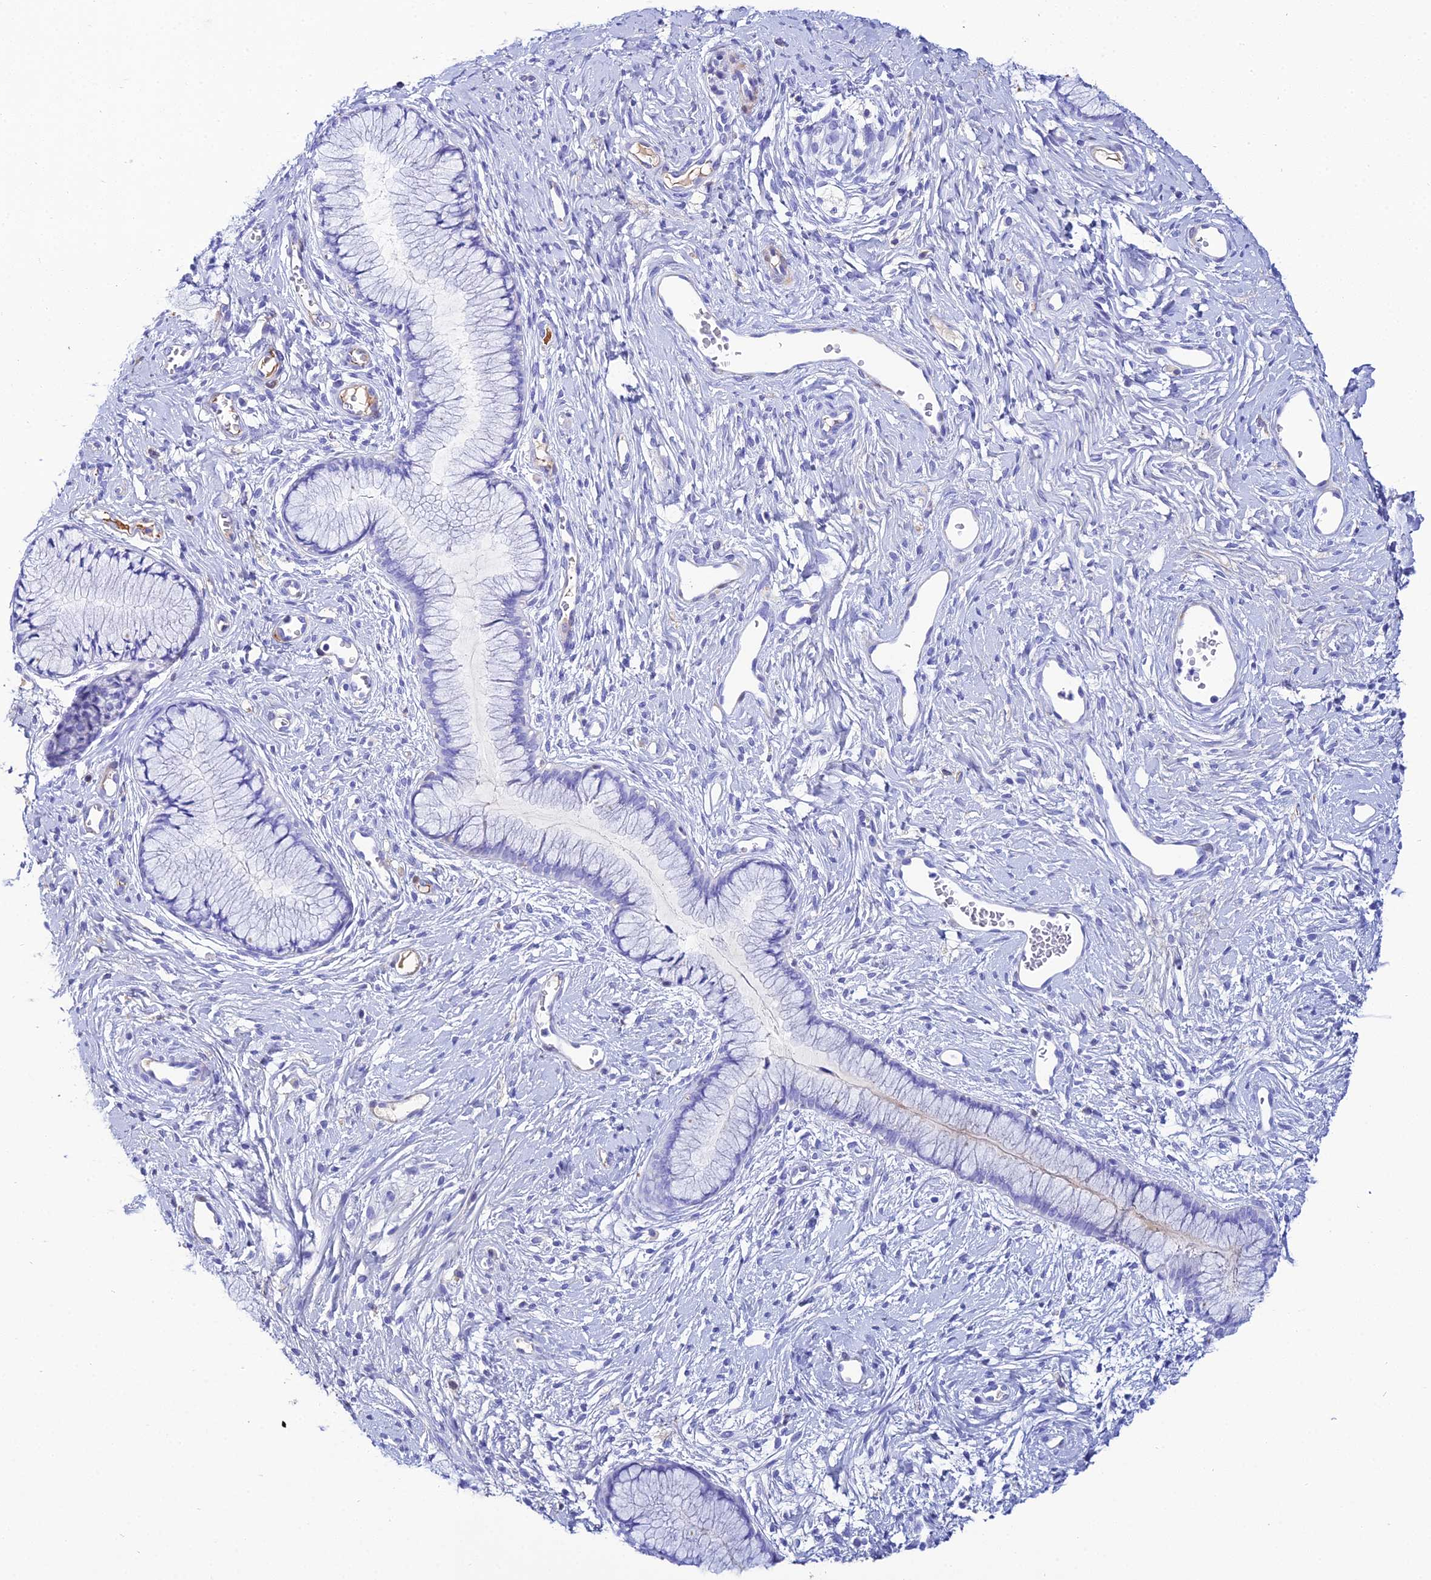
{"staining": {"intensity": "negative", "quantity": "none", "location": "none"}, "tissue": "cervix", "cell_type": "Glandular cells", "image_type": "normal", "snomed": [{"axis": "morphology", "description": "Normal tissue, NOS"}, {"axis": "topography", "description": "Cervix"}], "caption": "Glandular cells show no significant protein positivity in unremarkable cervix.", "gene": "CELA3A", "patient": {"sex": "female", "age": 42}}